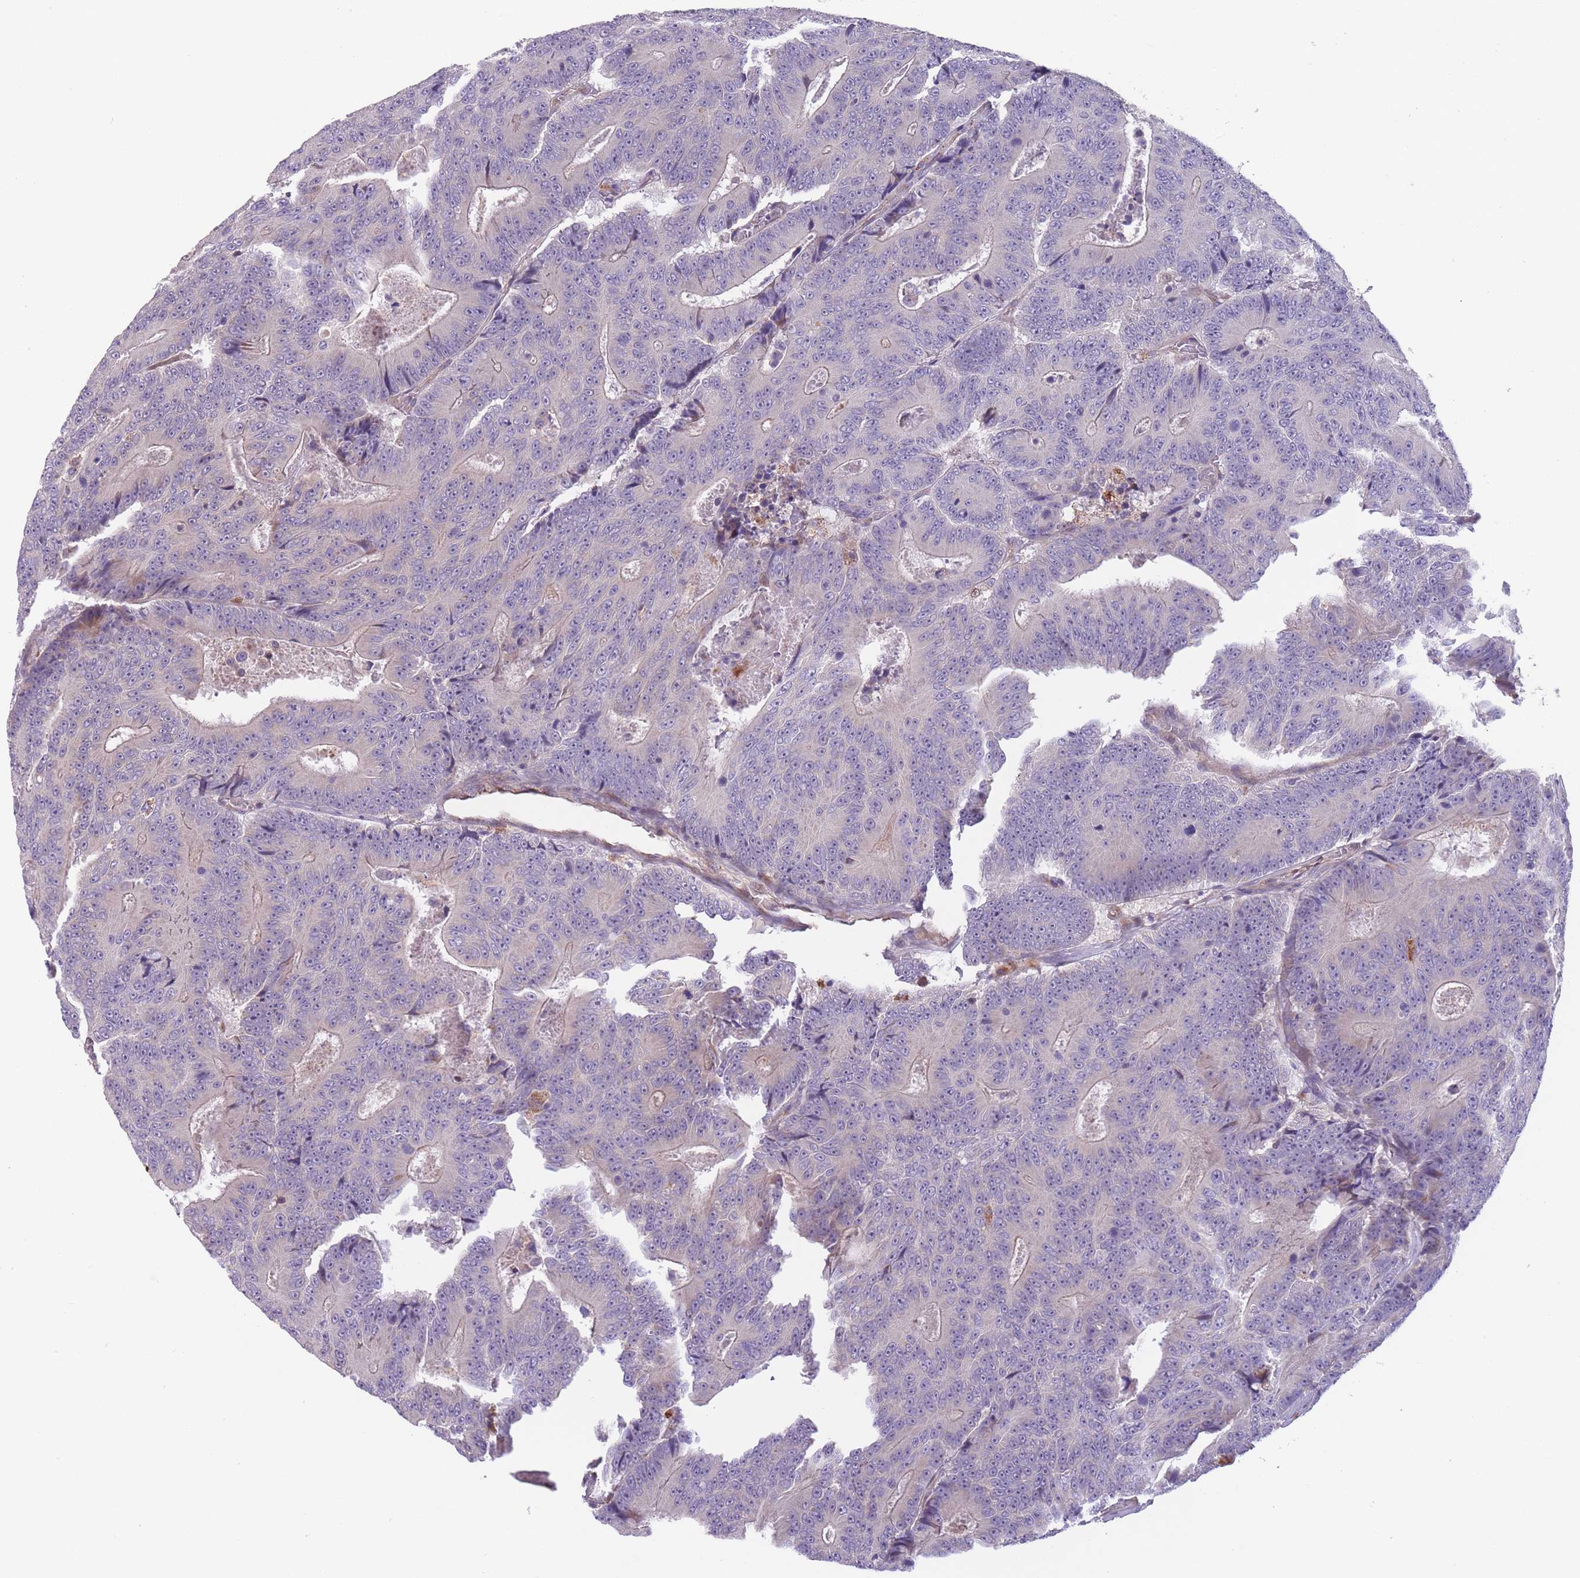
{"staining": {"intensity": "weak", "quantity": "<25%", "location": "cytoplasmic/membranous"}, "tissue": "colorectal cancer", "cell_type": "Tumor cells", "image_type": "cancer", "snomed": [{"axis": "morphology", "description": "Adenocarcinoma, NOS"}, {"axis": "topography", "description": "Colon"}], "caption": "The histopathology image displays no significant expression in tumor cells of colorectal cancer (adenocarcinoma).", "gene": "ITPKC", "patient": {"sex": "male", "age": 83}}